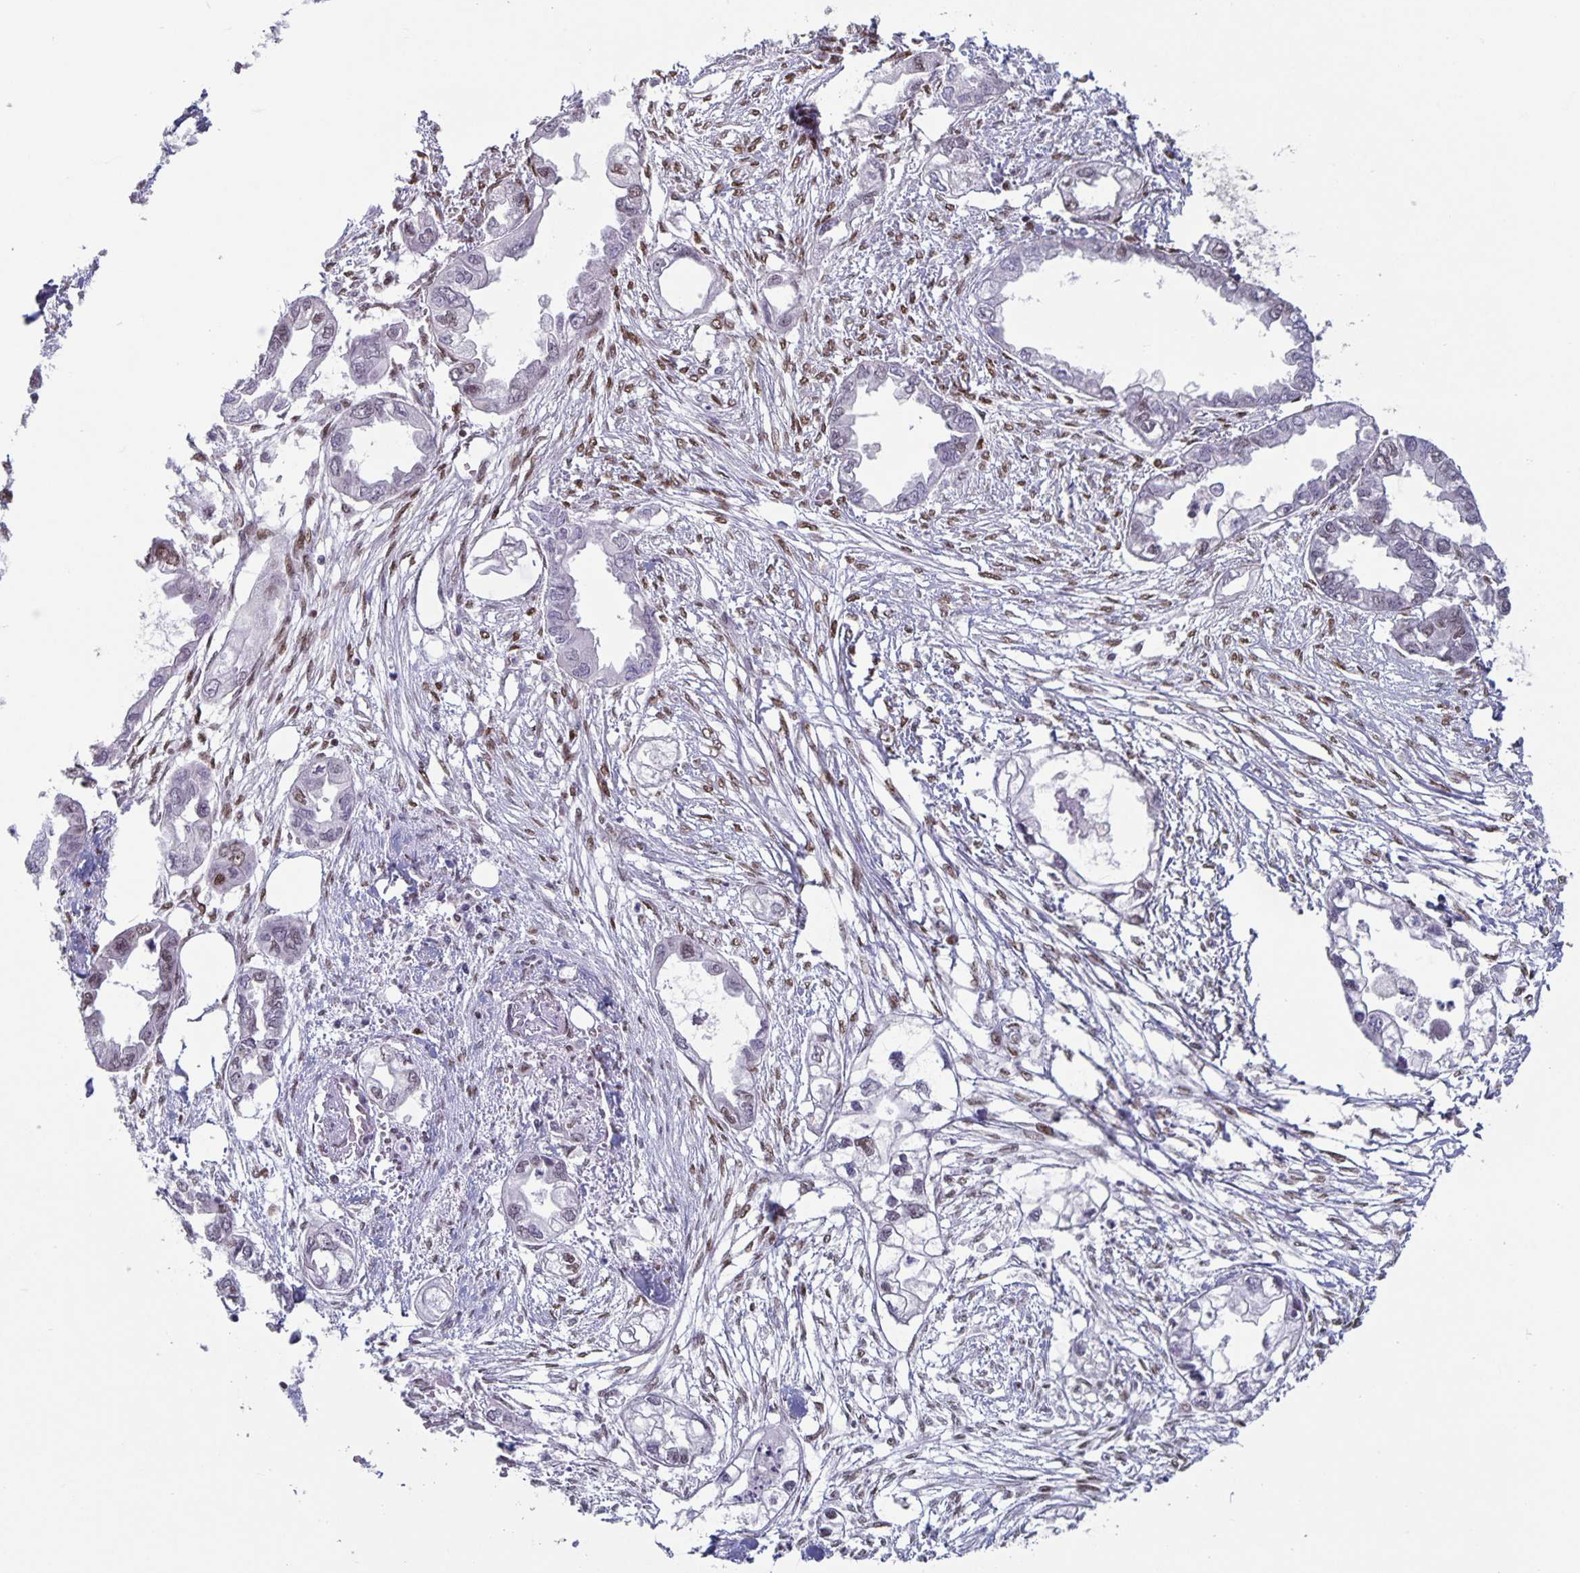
{"staining": {"intensity": "weak", "quantity": "25%-75%", "location": "nuclear"}, "tissue": "endometrial cancer", "cell_type": "Tumor cells", "image_type": "cancer", "snomed": [{"axis": "morphology", "description": "Adenocarcinoma, NOS"}, {"axis": "morphology", "description": "Adenocarcinoma, metastatic, NOS"}, {"axis": "topography", "description": "Adipose tissue"}, {"axis": "topography", "description": "Endometrium"}], "caption": "Weak nuclear protein expression is seen in approximately 25%-75% of tumor cells in endometrial cancer. (Stains: DAB (3,3'-diaminobenzidine) in brown, nuclei in blue, Microscopy: brightfield microscopy at high magnification).", "gene": "JUND", "patient": {"sex": "female", "age": 67}}